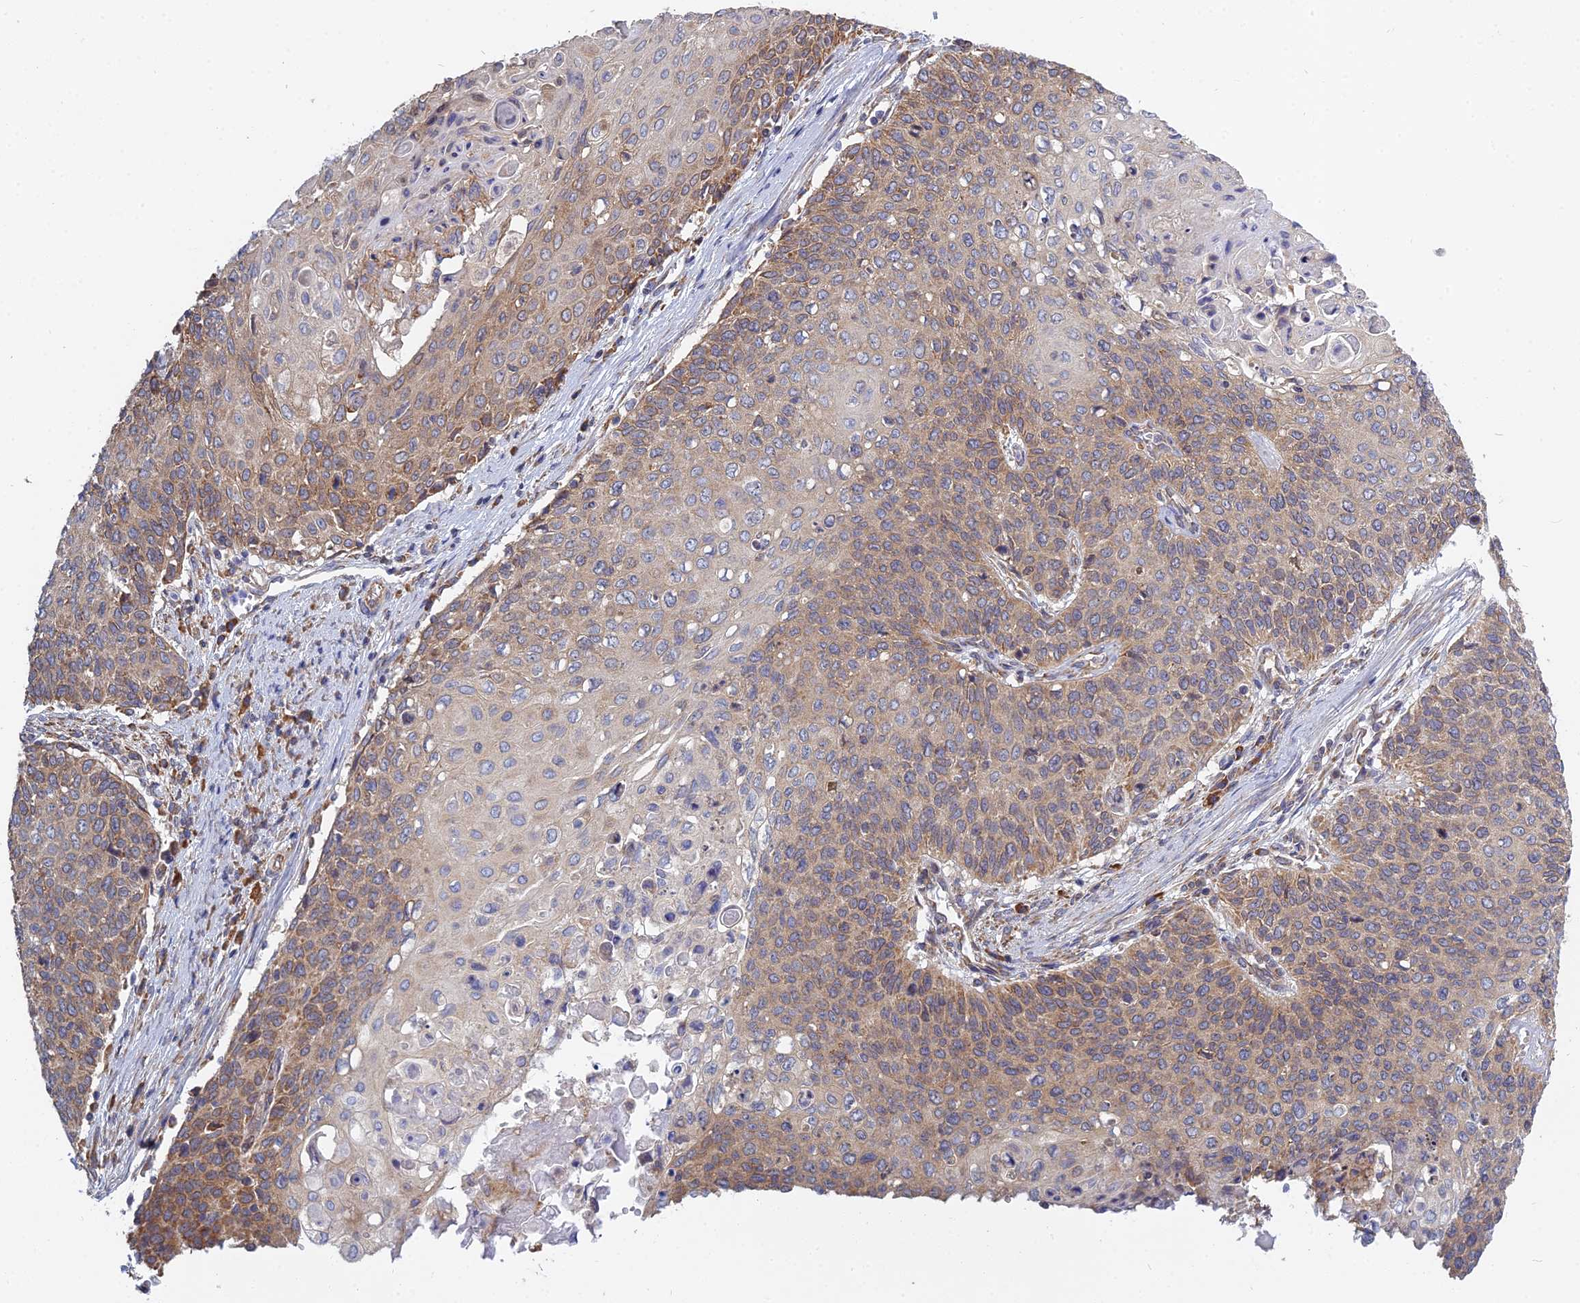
{"staining": {"intensity": "moderate", "quantity": "25%-75%", "location": "cytoplasmic/membranous"}, "tissue": "cervical cancer", "cell_type": "Tumor cells", "image_type": "cancer", "snomed": [{"axis": "morphology", "description": "Squamous cell carcinoma, NOS"}, {"axis": "topography", "description": "Cervix"}], "caption": "Brown immunohistochemical staining in human cervical squamous cell carcinoma reveals moderate cytoplasmic/membranous expression in approximately 25%-75% of tumor cells.", "gene": "KIAA1143", "patient": {"sex": "female", "age": 39}}